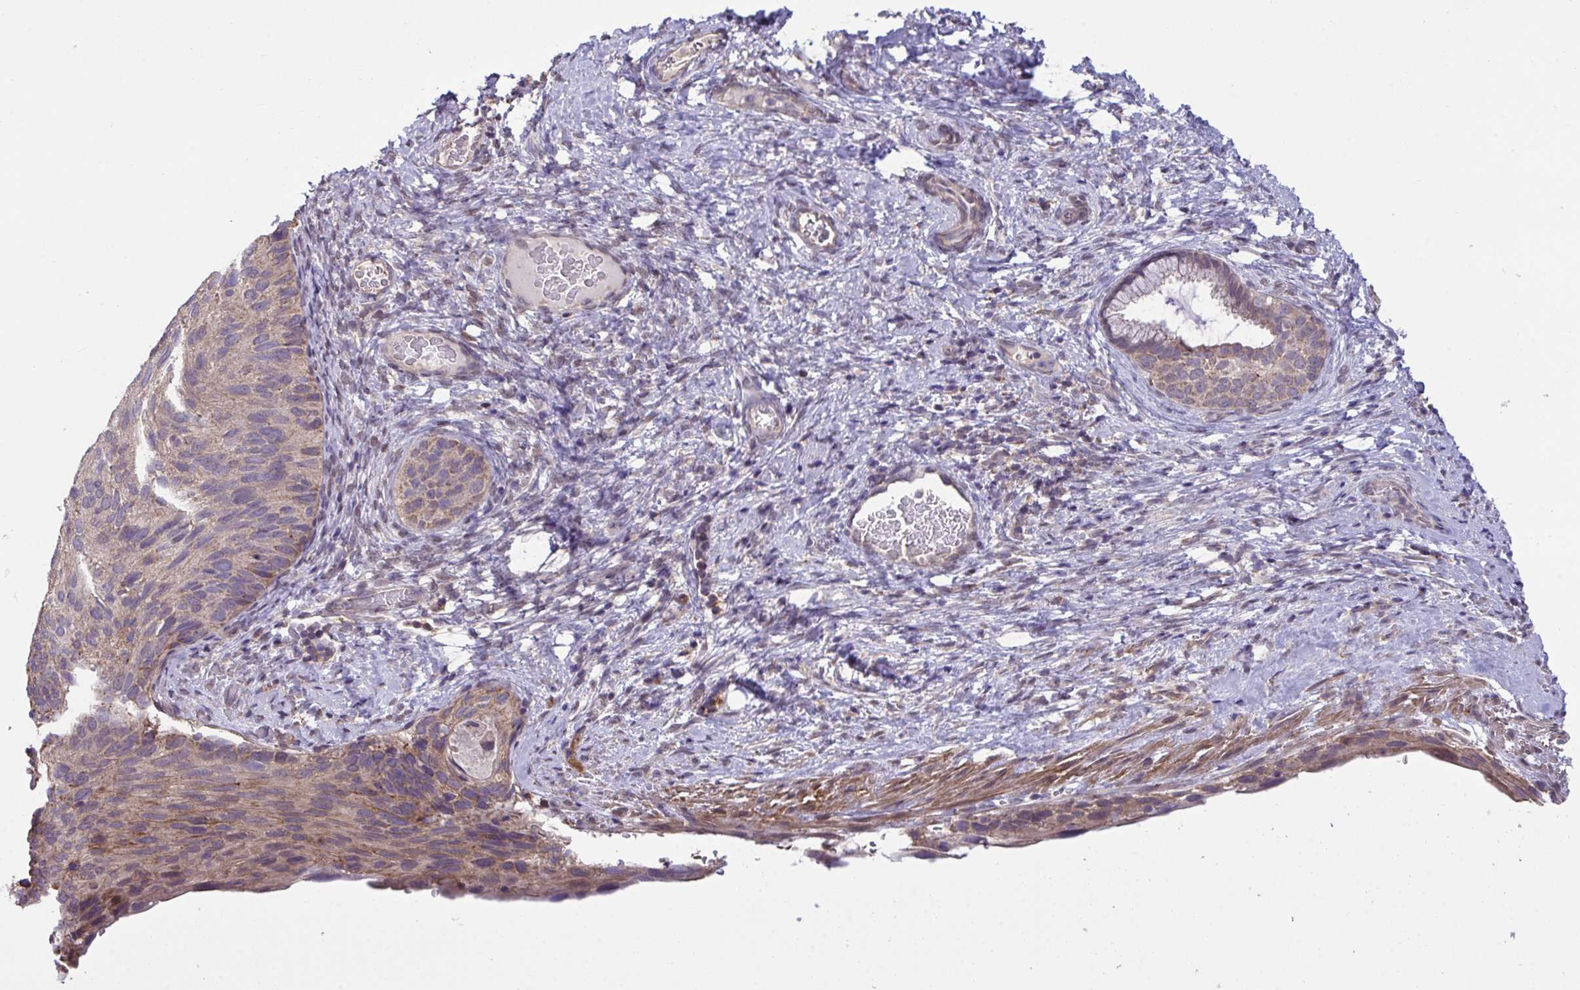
{"staining": {"intensity": "weak", "quantity": "<25%", "location": "cytoplasmic/membranous"}, "tissue": "cervical cancer", "cell_type": "Tumor cells", "image_type": "cancer", "snomed": [{"axis": "morphology", "description": "Squamous cell carcinoma, NOS"}, {"axis": "topography", "description": "Cervix"}], "caption": "Squamous cell carcinoma (cervical) was stained to show a protein in brown. There is no significant positivity in tumor cells.", "gene": "PPM1H", "patient": {"sex": "female", "age": 80}}